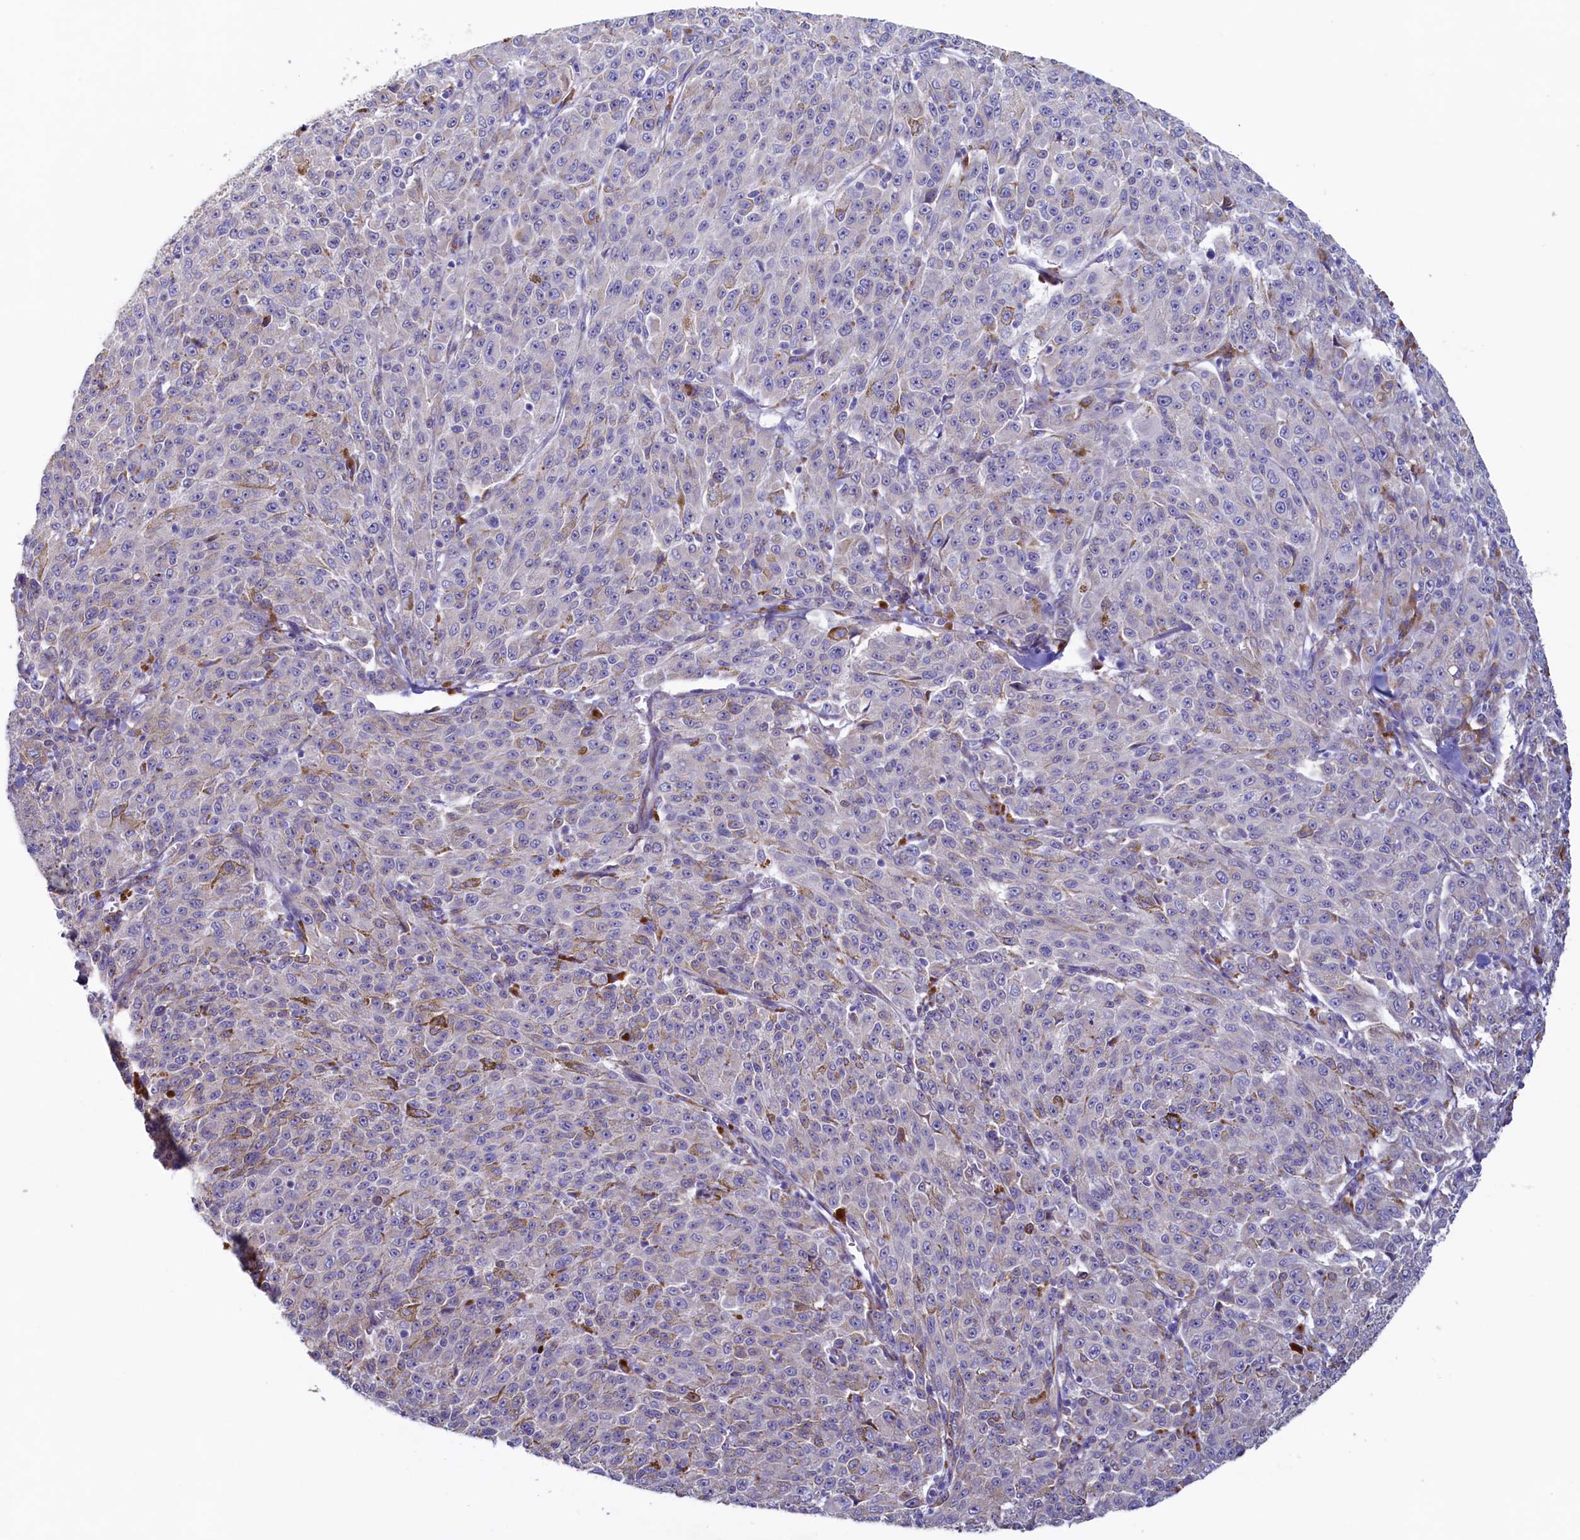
{"staining": {"intensity": "moderate", "quantity": "<25%", "location": "cytoplasmic/membranous"}, "tissue": "melanoma", "cell_type": "Tumor cells", "image_type": "cancer", "snomed": [{"axis": "morphology", "description": "Malignant melanoma, NOS"}, {"axis": "topography", "description": "Skin"}], "caption": "Protein expression analysis of human melanoma reveals moderate cytoplasmic/membranous positivity in about <25% of tumor cells. (brown staining indicates protein expression, while blue staining denotes nuclei).", "gene": "CBLIF", "patient": {"sex": "female", "age": 52}}